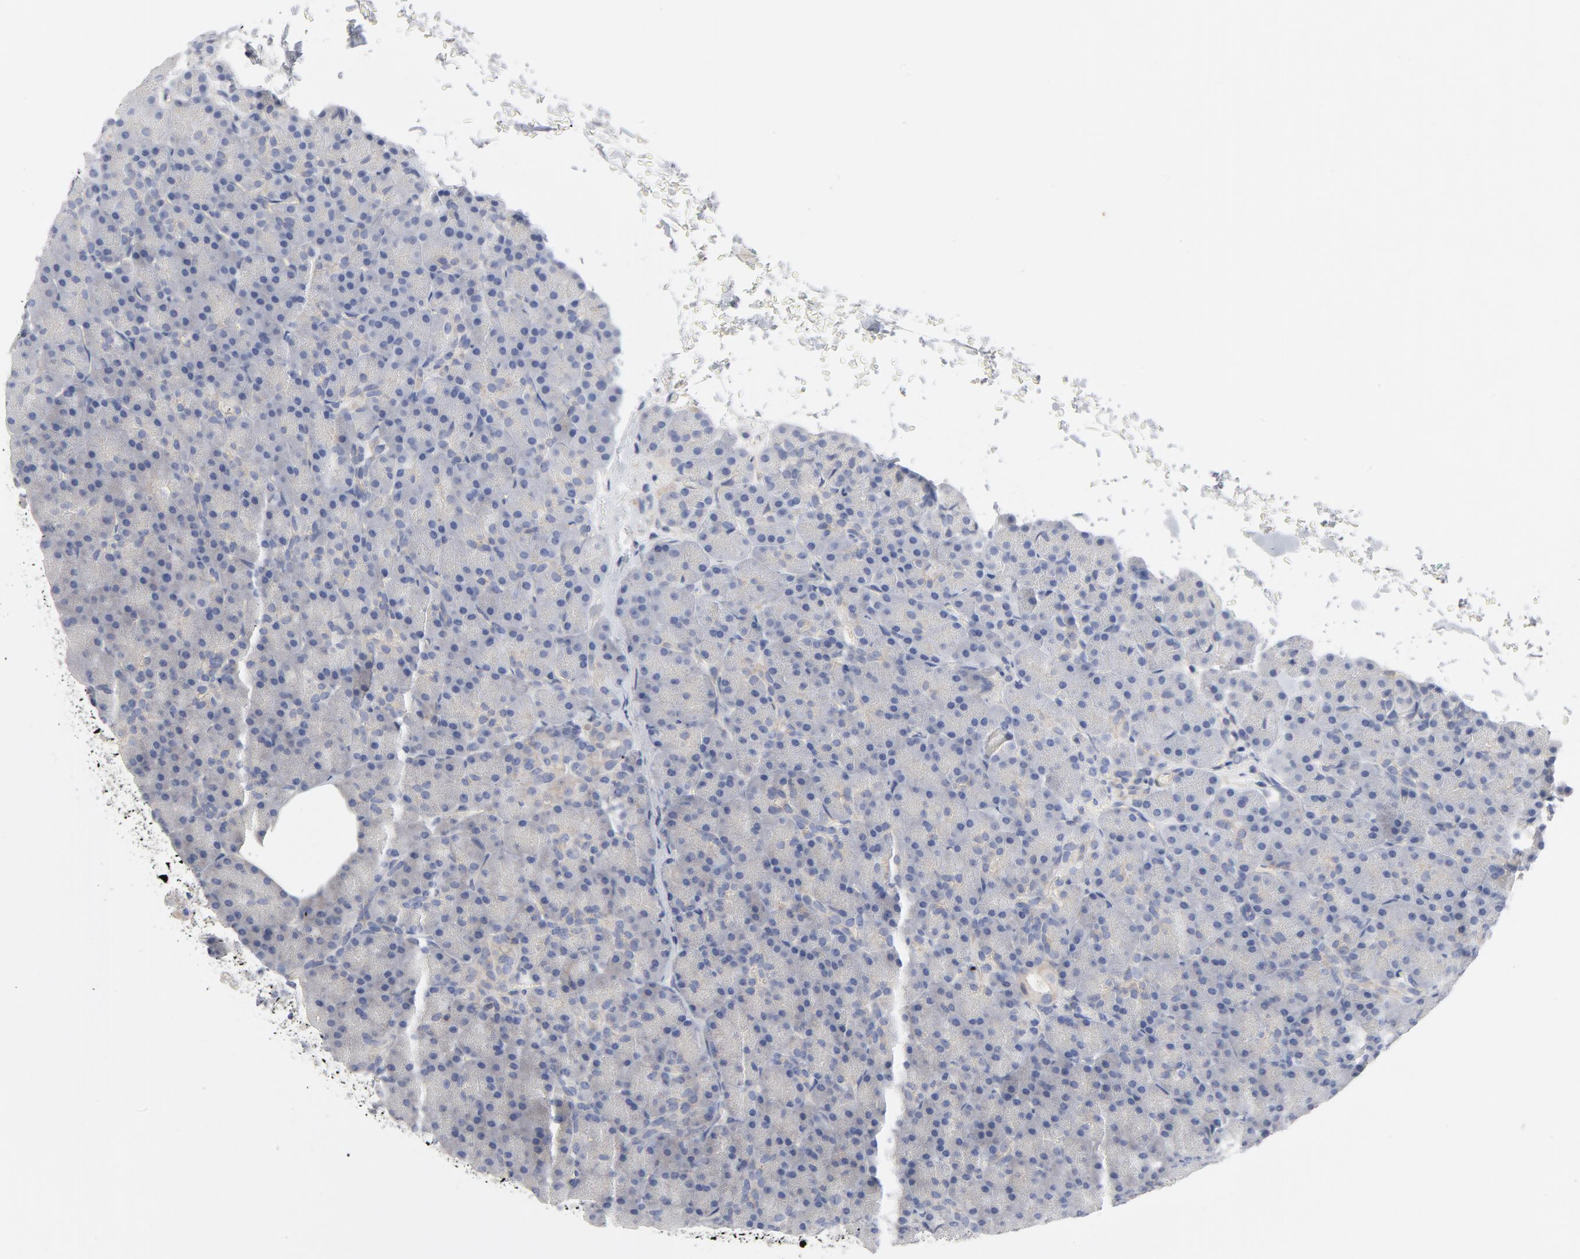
{"staining": {"intensity": "negative", "quantity": "none", "location": "none"}, "tissue": "pancreas", "cell_type": "Exocrine glandular cells", "image_type": "normal", "snomed": [{"axis": "morphology", "description": "Normal tissue, NOS"}, {"axis": "topography", "description": "Pancreas"}], "caption": "Immunohistochemistry (IHC) of benign human pancreas shows no positivity in exocrine glandular cells.", "gene": "ROCK1", "patient": {"sex": "female", "age": 43}}